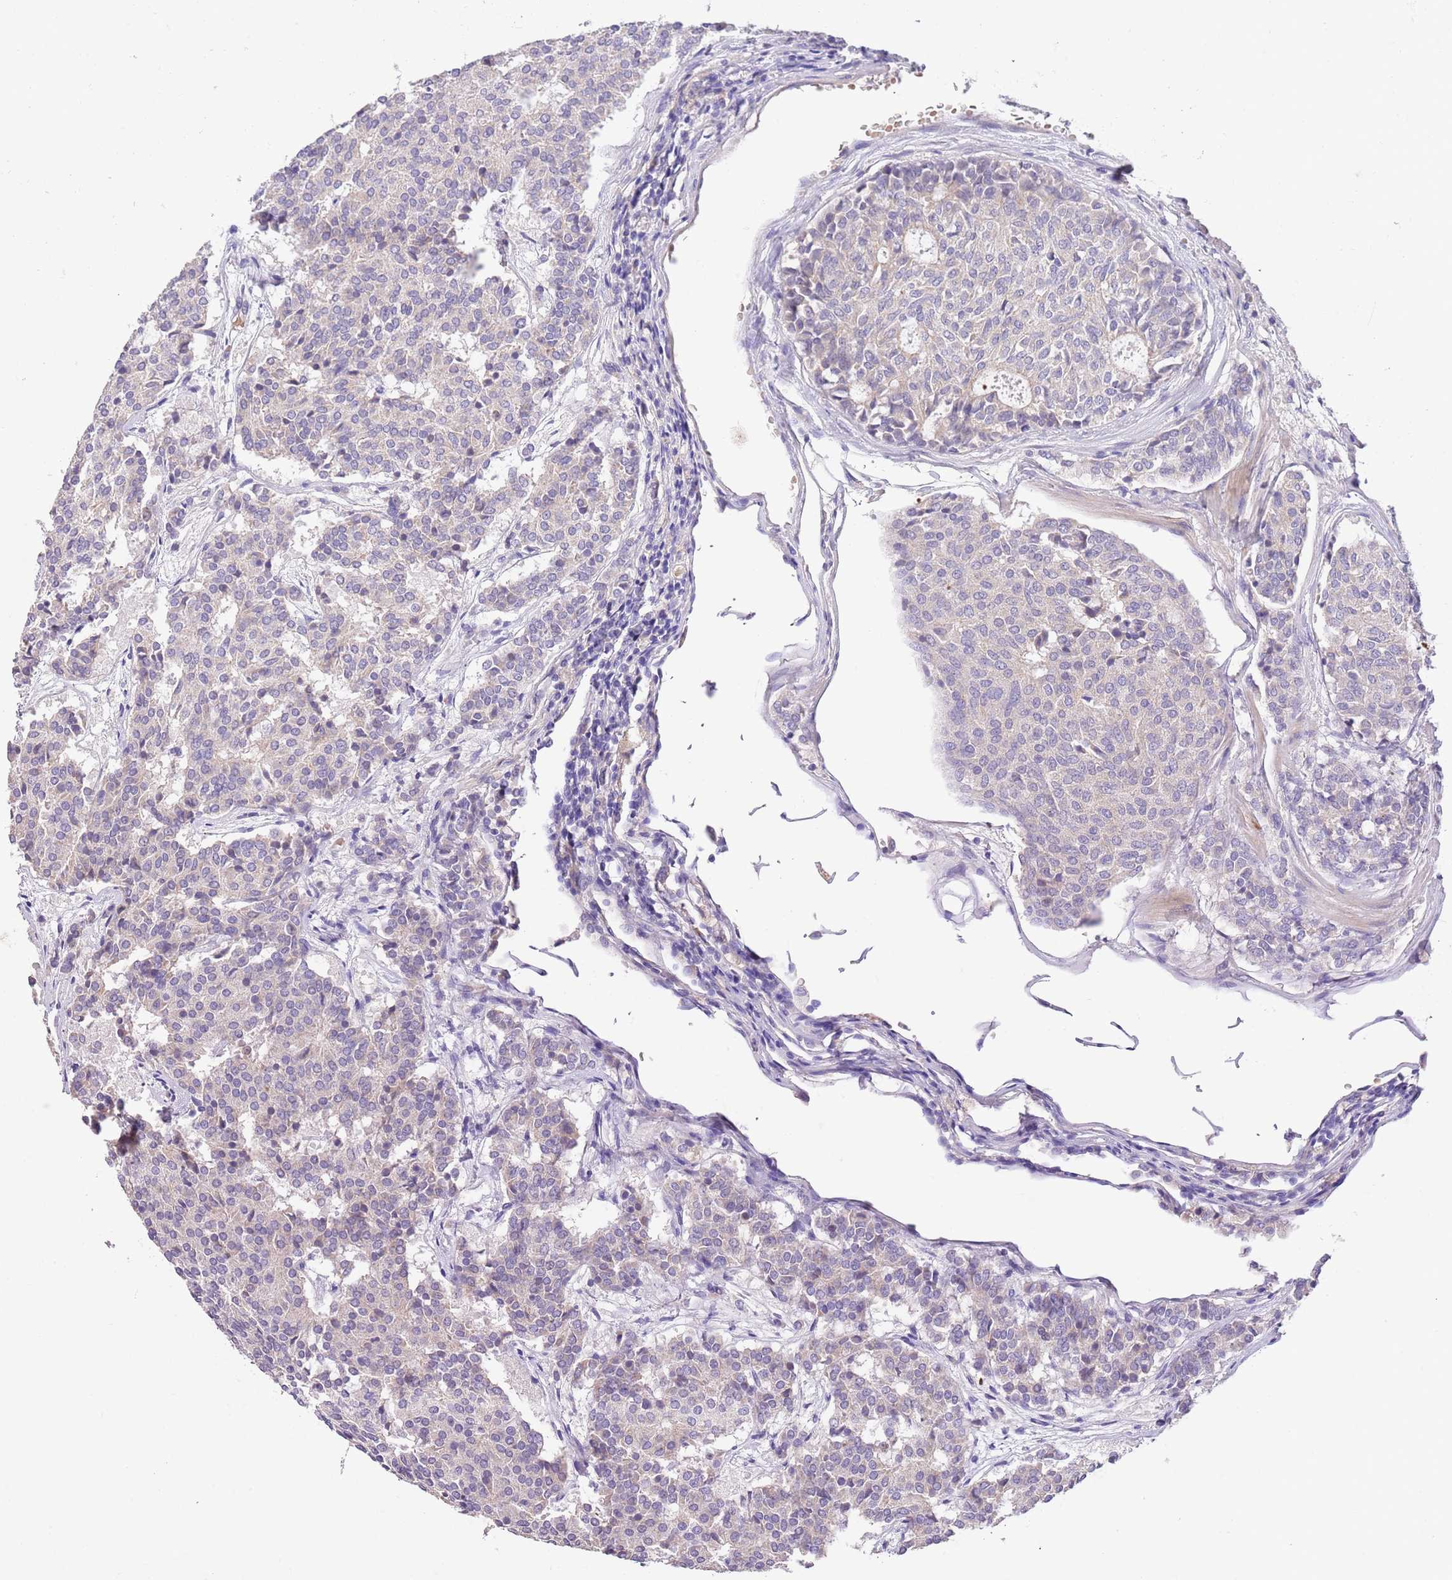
{"staining": {"intensity": "negative", "quantity": "none", "location": "none"}, "tissue": "carcinoid", "cell_type": "Tumor cells", "image_type": "cancer", "snomed": [{"axis": "morphology", "description": "Carcinoid, malignant, NOS"}, {"axis": "topography", "description": "Pancreas"}], "caption": "Tumor cells are negative for protein expression in human carcinoid.", "gene": "ZNF658", "patient": {"sex": "female", "age": 54}}